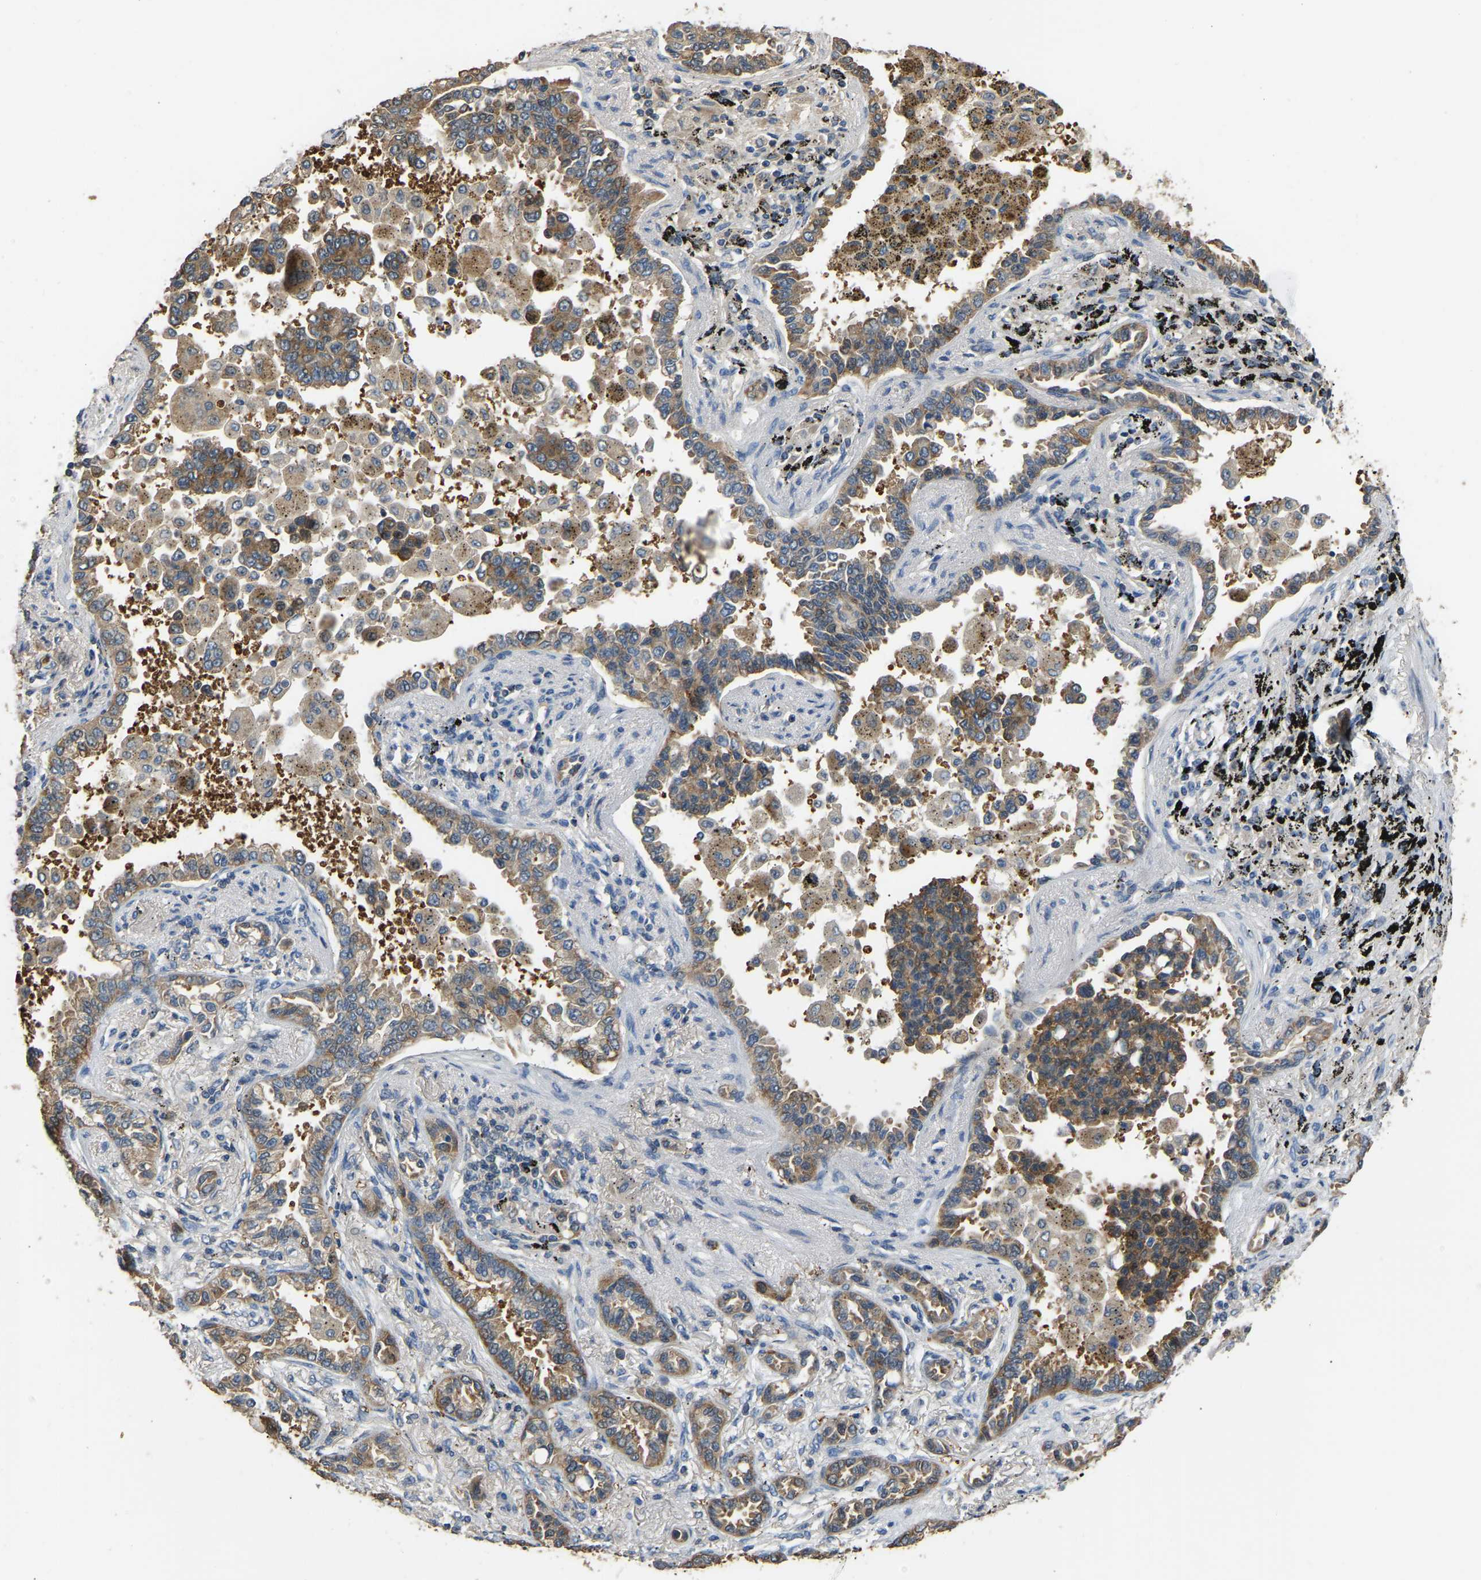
{"staining": {"intensity": "moderate", "quantity": ">75%", "location": "cytoplasmic/membranous"}, "tissue": "lung cancer", "cell_type": "Tumor cells", "image_type": "cancer", "snomed": [{"axis": "morphology", "description": "Normal tissue, NOS"}, {"axis": "morphology", "description": "Adenocarcinoma, NOS"}, {"axis": "topography", "description": "Lung"}], "caption": "A high-resolution micrograph shows immunohistochemistry staining of lung cancer (adenocarcinoma), which reveals moderate cytoplasmic/membranous positivity in approximately >75% of tumor cells.", "gene": "TUFM", "patient": {"sex": "male", "age": 59}}